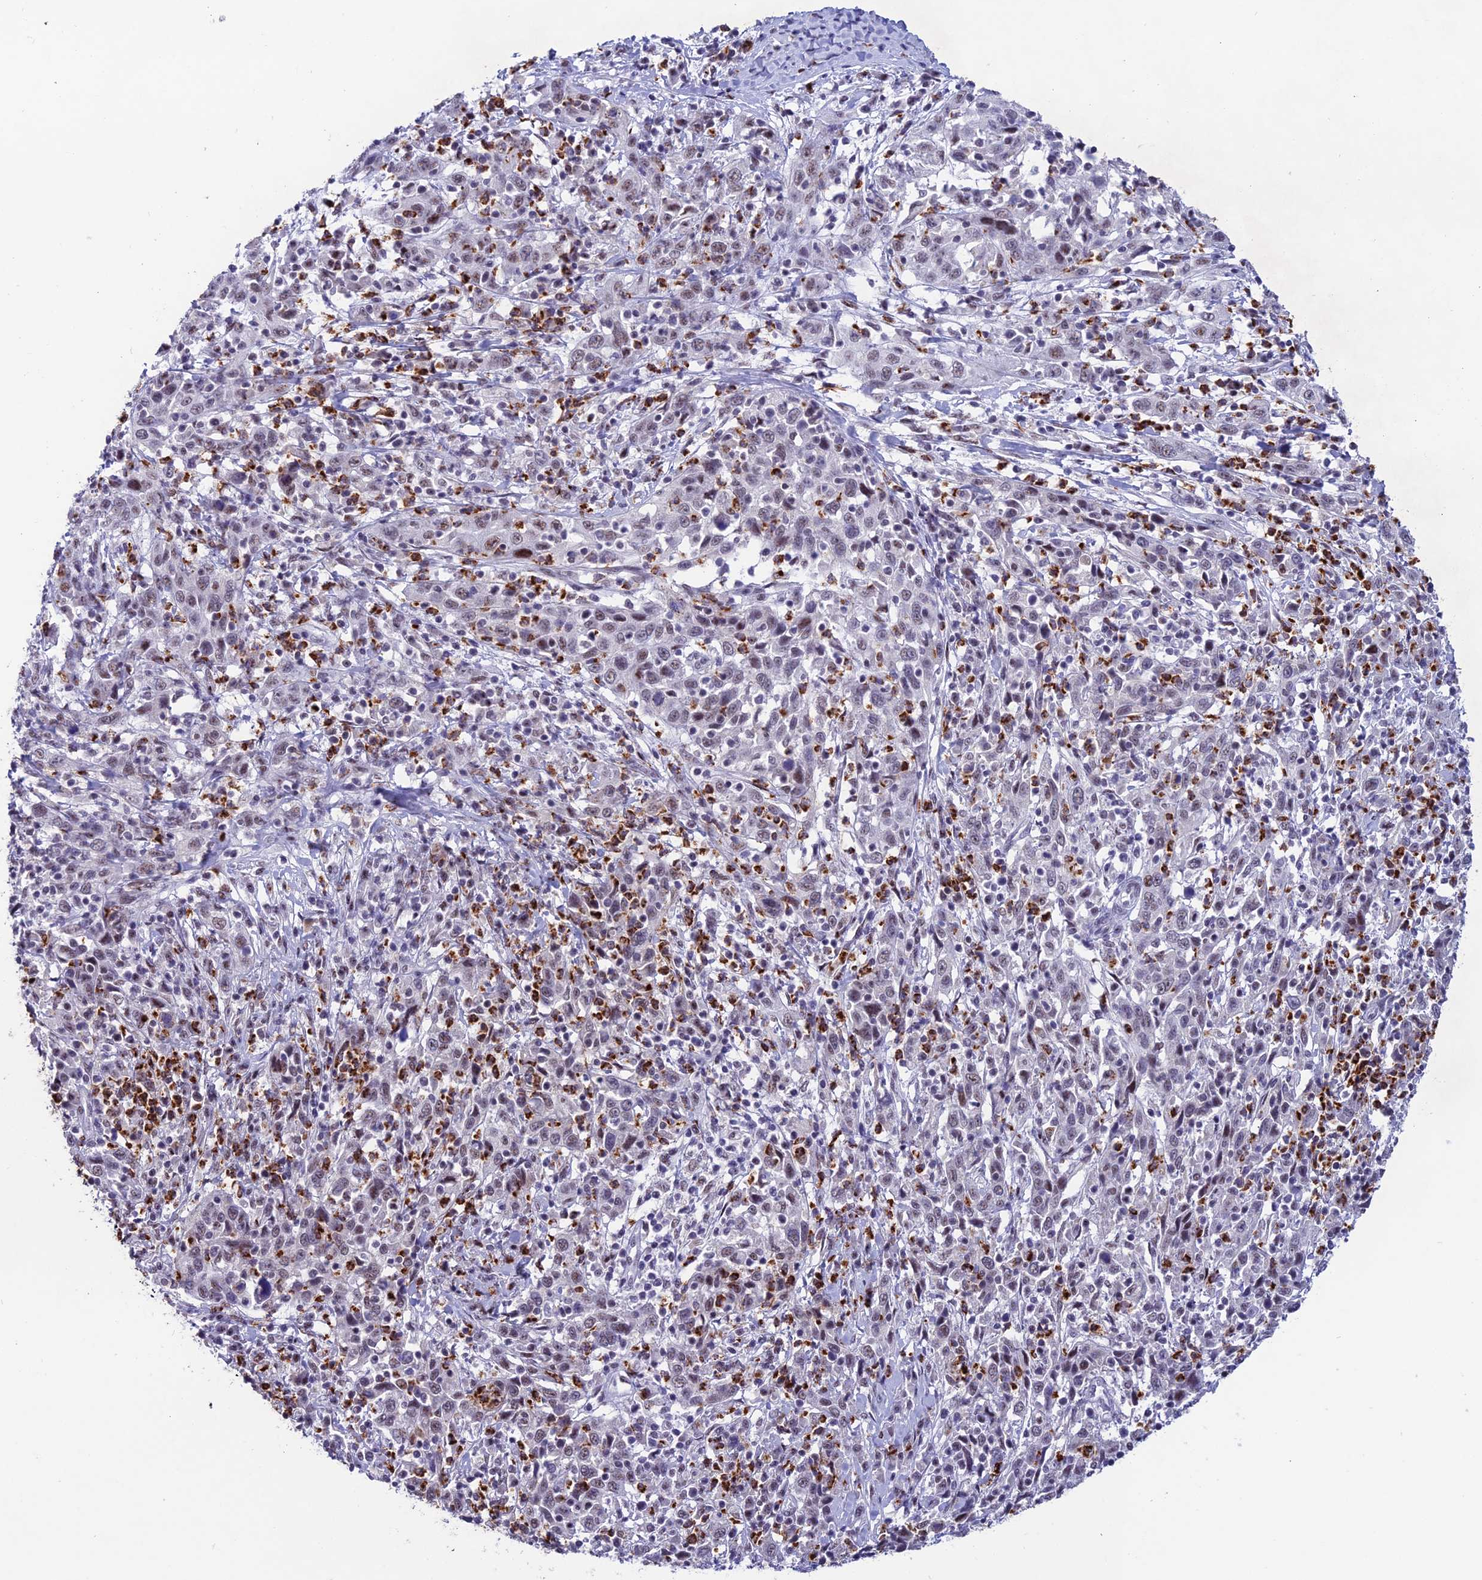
{"staining": {"intensity": "weak", "quantity": ">75%", "location": "nuclear"}, "tissue": "cervical cancer", "cell_type": "Tumor cells", "image_type": "cancer", "snomed": [{"axis": "morphology", "description": "Squamous cell carcinoma, NOS"}, {"axis": "topography", "description": "Cervix"}], "caption": "This image demonstrates IHC staining of human cervical cancer (squamous cell carcinoma), with low weak nuclear staining in approximately >75% of tumor cells.", "gene": "MFSD2B", "patient": {"sex": "female", "age": 46}}